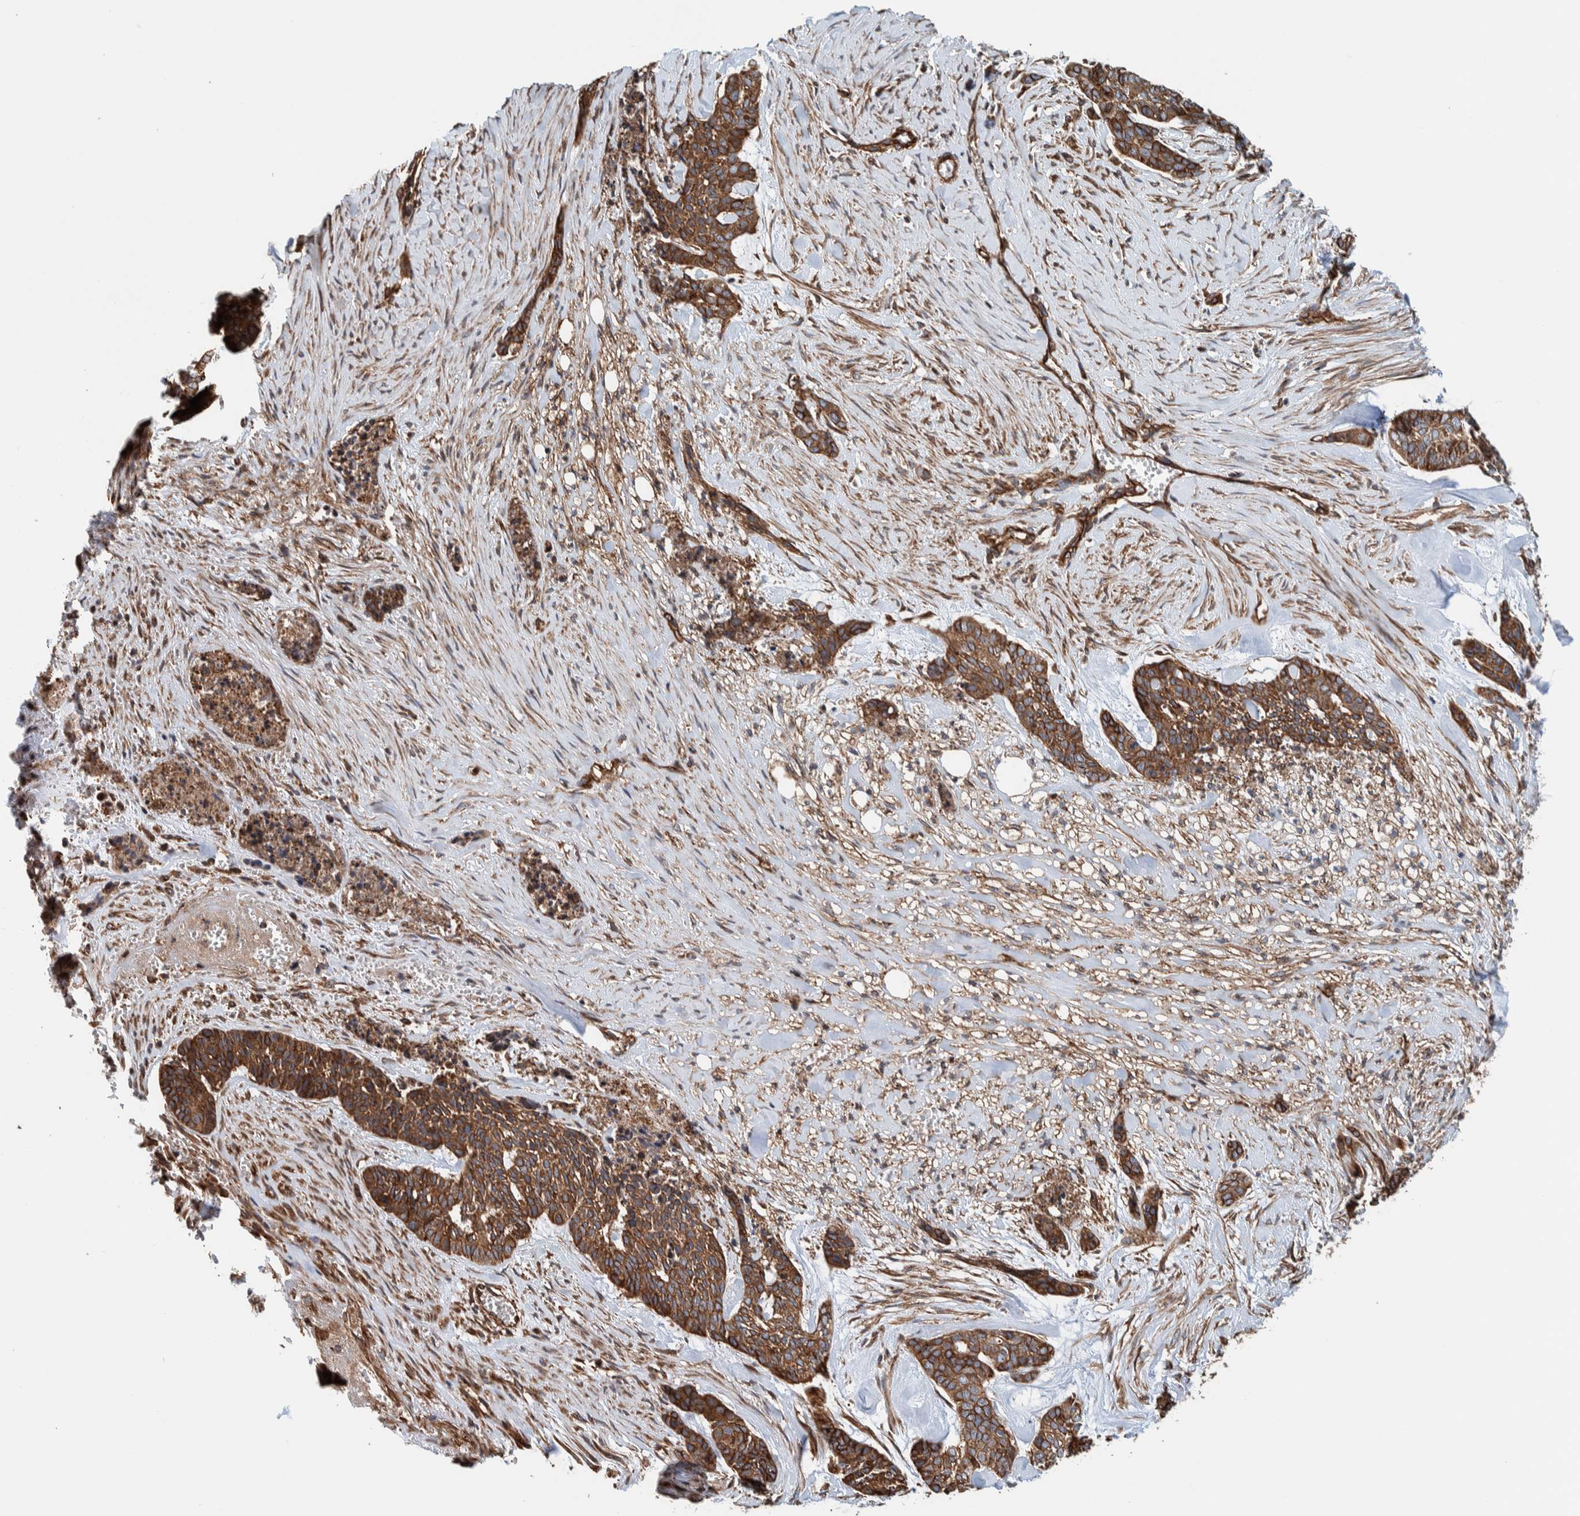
{"staining": {"intensity": "moderate", "quantity": ">75%", "location": "cytoplasmic/membranous"}, "tissue": "skin cancer", "cell_type": "Tumor cells", "image_type": "cancer", "snomed": [{"axis": "morphology", "description": "Basal cell carcinoma"}, {"axis": "topography", "description": "Skin"}], "caption": "Skin cancer (basal cell carcinoma) tissue reveals moderate cytoplasmic/membranous expression in approximately >75% of tumor cells, visualized by immunohistochemistry. The staining was performed using DAB to visualize the protein expression in brown, while the nuclei were stained in blue with hematoxylin (Magnification: 20x).", "gene": "PKD1L1", "patient": {"sex": "female", "age": 64}}